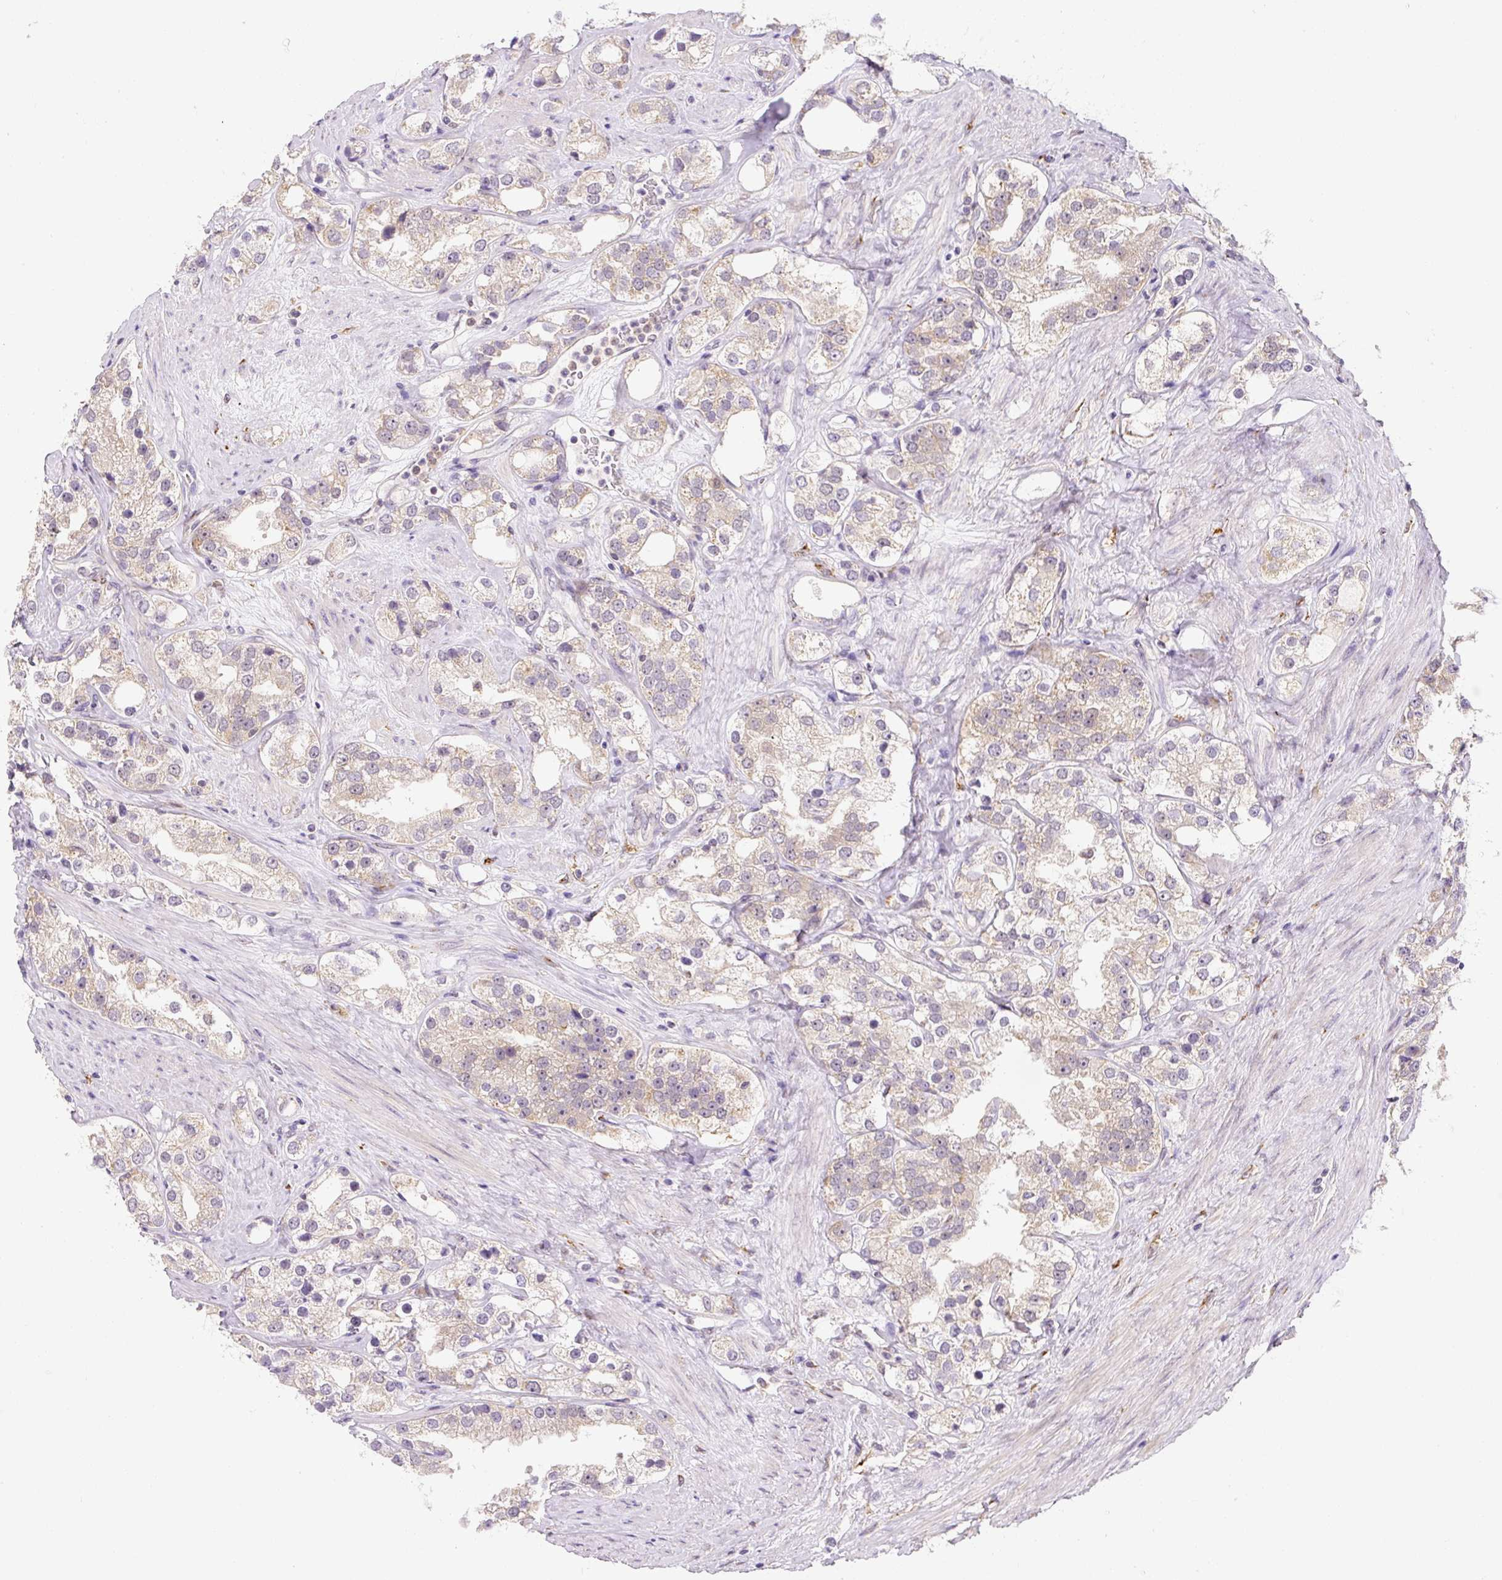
{"staining": {"intensity": "moderate", "quantity": "<25%", "location": "cytoplasmic/membranous"}, "tissue": "prostate cancer", "cell_type": "Tumor cells", "image_type": "cancer", "snomed": [{"axis": "morphology", "description": "Adenocarcinoma, NOS"}, {"axis": "topography", "description": "Prostate"}], "caption": "Moderate cytoplasmic/membranous protein staining is present in approximately <25% of tumor cells in prostate cancer.", "gene": "PLA2G4A", "patient": {"sex": "male", "age": 79}}